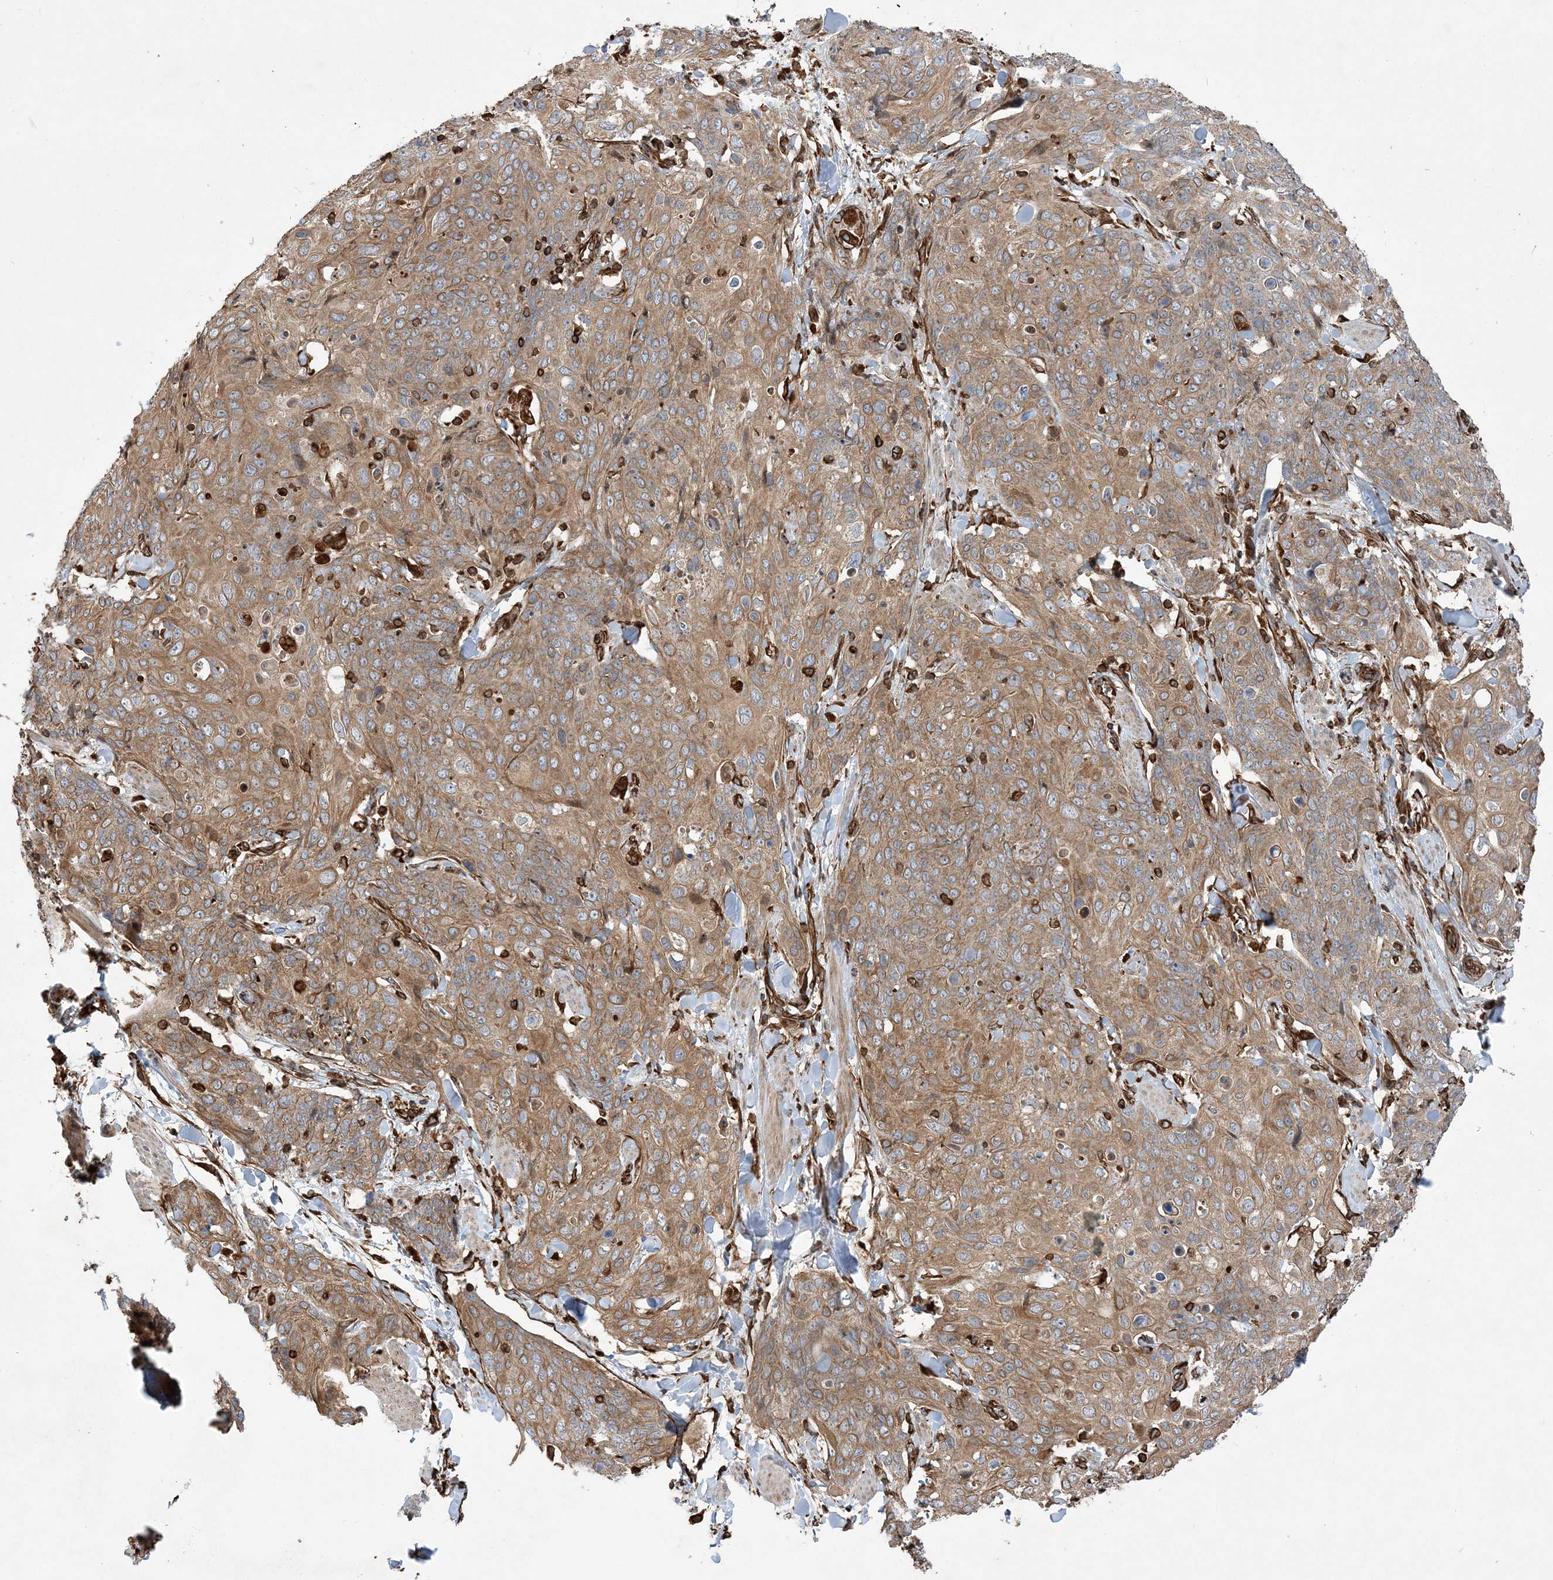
{"staining": {"intensity": "moderate", "quantity": ">75%", "location": "cytoplasmic/membranous"}, "tissue": "skin cancer", "cell_type": "Tumor cells", "image_type": "cancer", "snomed": [{"axis": "morphology", "description": "Squamous cell carcinoma, NOS"}, {"axis": "topography", "description": "Skin"}, {"axis": "topography", "description": "Vulva"}], "caption": "The photomicrograph displays staining of squamous cell carcinoma (skin), revealing moderate cytoplasmic/membranous protein staining (brown color) within tumor cells. The protein is shown in brown color, while the nuclei are stained blue.", "gene": "FAM114A2", "patient": {"sex": "female", "age": 85}}